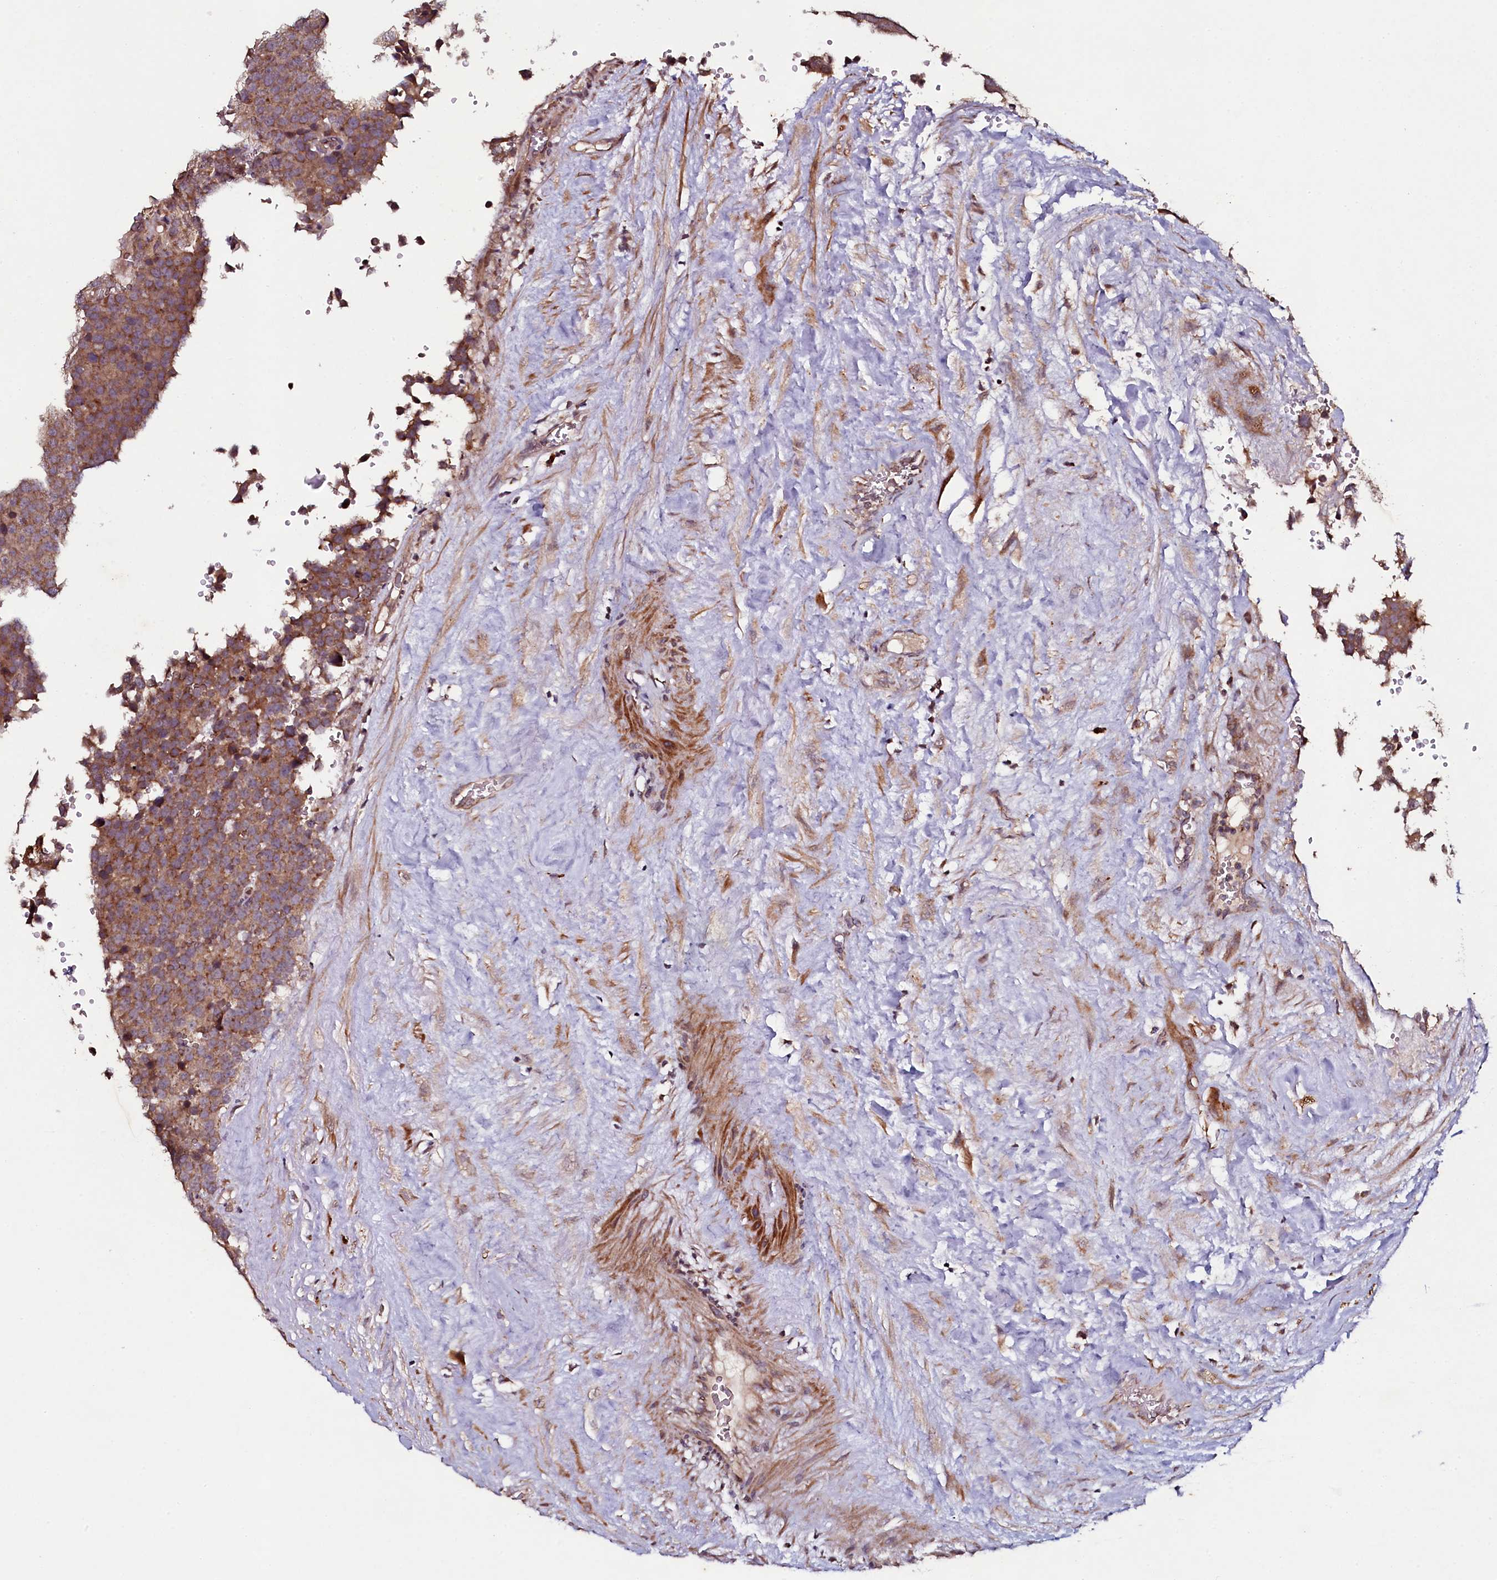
{"staining": {"intensity": "moderate", "quantity": ">75%", "location": "cytoplasmic/membranous"}, "tissue": "testis cancer", "cell_type": "Tumor cells", "image_type": "cancer", "snomed": [{"axis": "morphology", "description": "Seminoma, NOS"}, {"axis": "topography", "description": "Testis"}], "caption": "Seminoma (testis) stained for a protein demonstrates moderate cytoplasmic/membranous positivity in tumor cells. Using DAB (3,3'-diaminobenzidine) (brown) and hematoxylin (blue) stains, captured at high magnification using brightfield microscopy.", "gene": "SEC24C", "patient": {"sex": "male", "age": 71}}